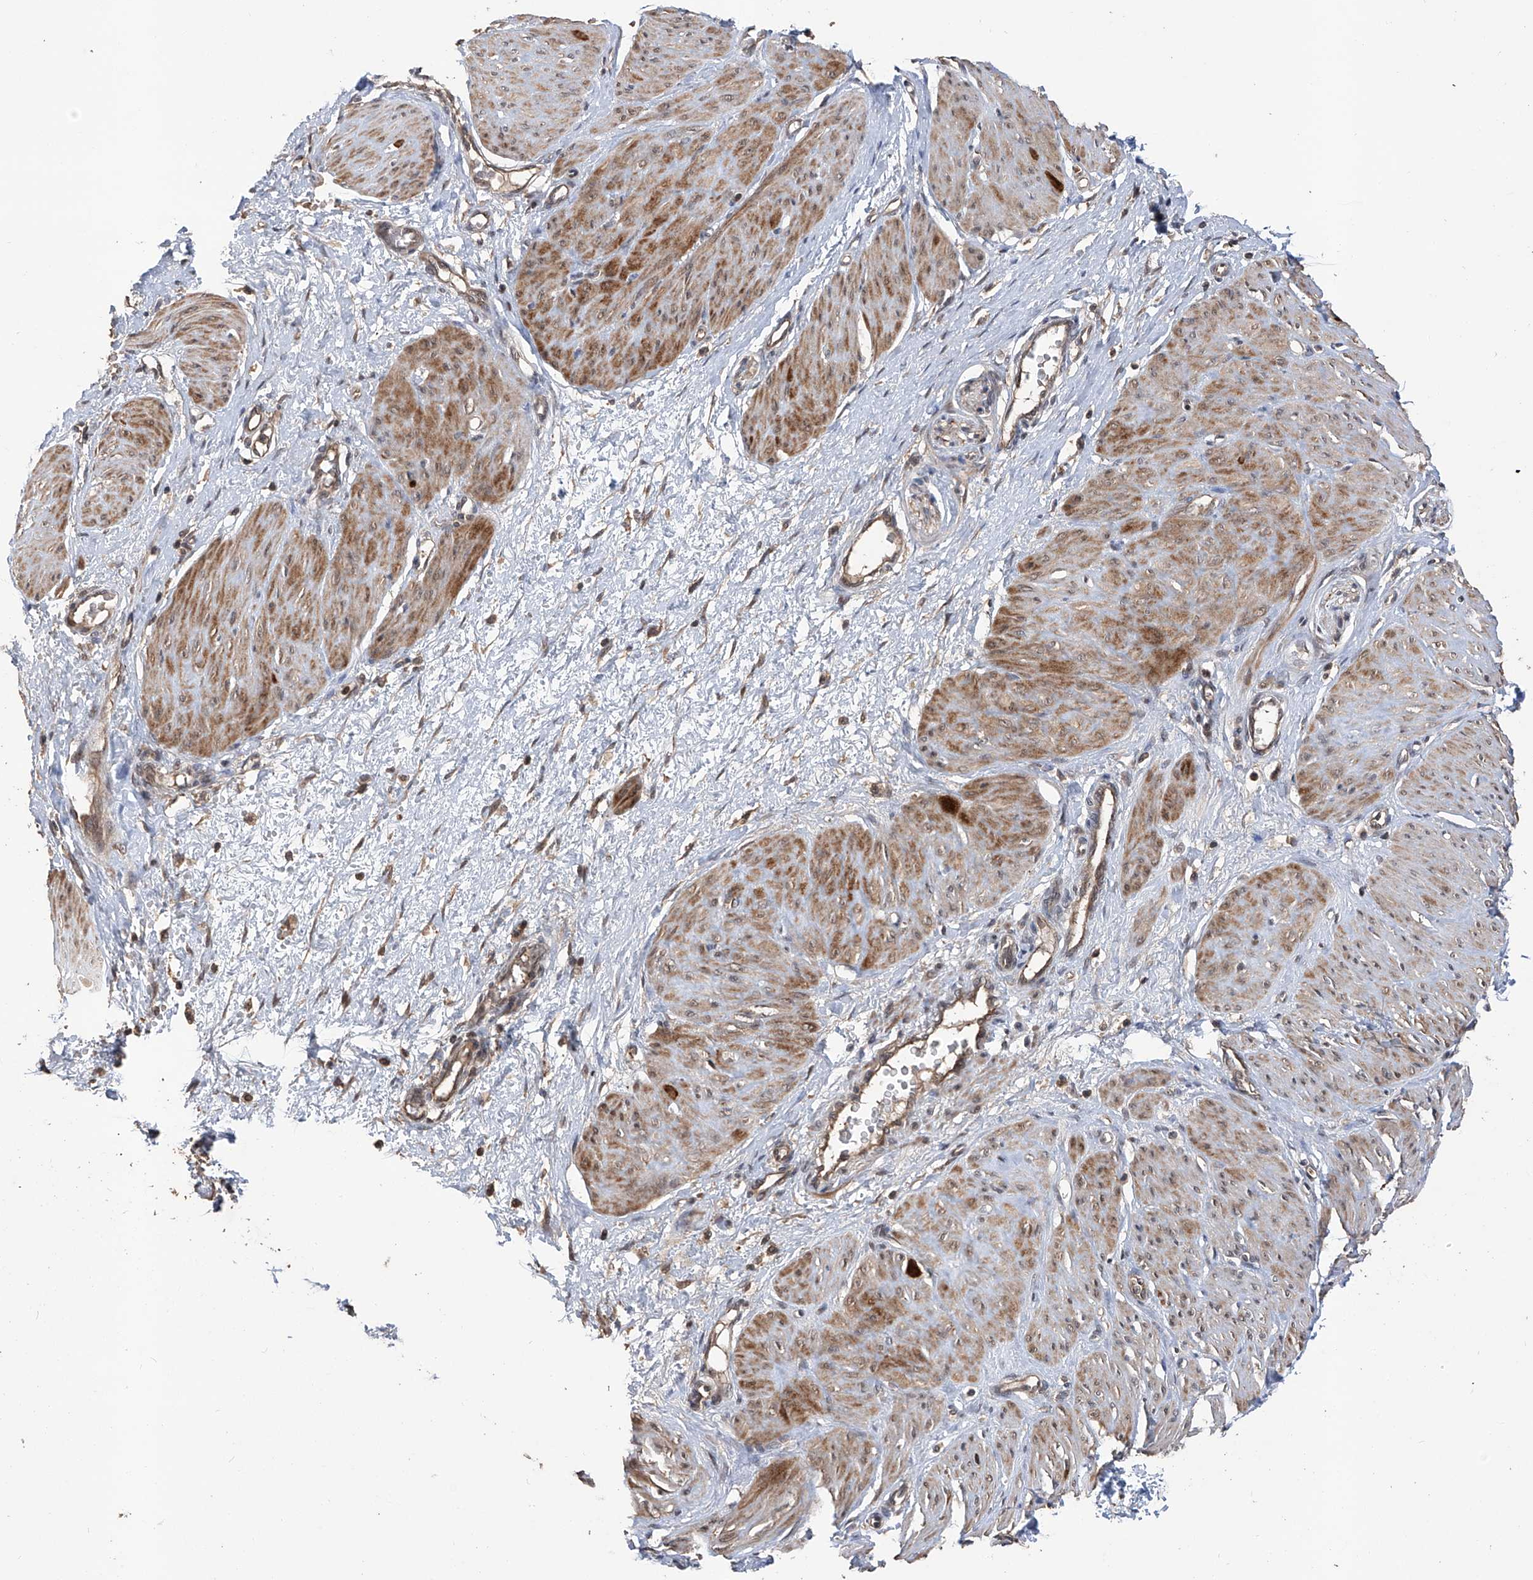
{"staining": {"intensity": "moderate", "quantity": ">75%", "location": "cytoplasmic/membranous"}, "tissue": "smooth muscle", "cell_type": "Smooth muscle cells", "image_type": "normal", "snomed": [{"axis": "morphology", "description": "Normal tissue, NOS"}, {"axis": "topography", "description": "Endometrium"}], "caption": "A brown stain highlights moderate cytoplasmic/membranous expression of a protein in smooth muscle cells of unremarkable human smooth muscle.", "gene": "LYSMD4", "patient": {"sex": "female", "age": 33}}